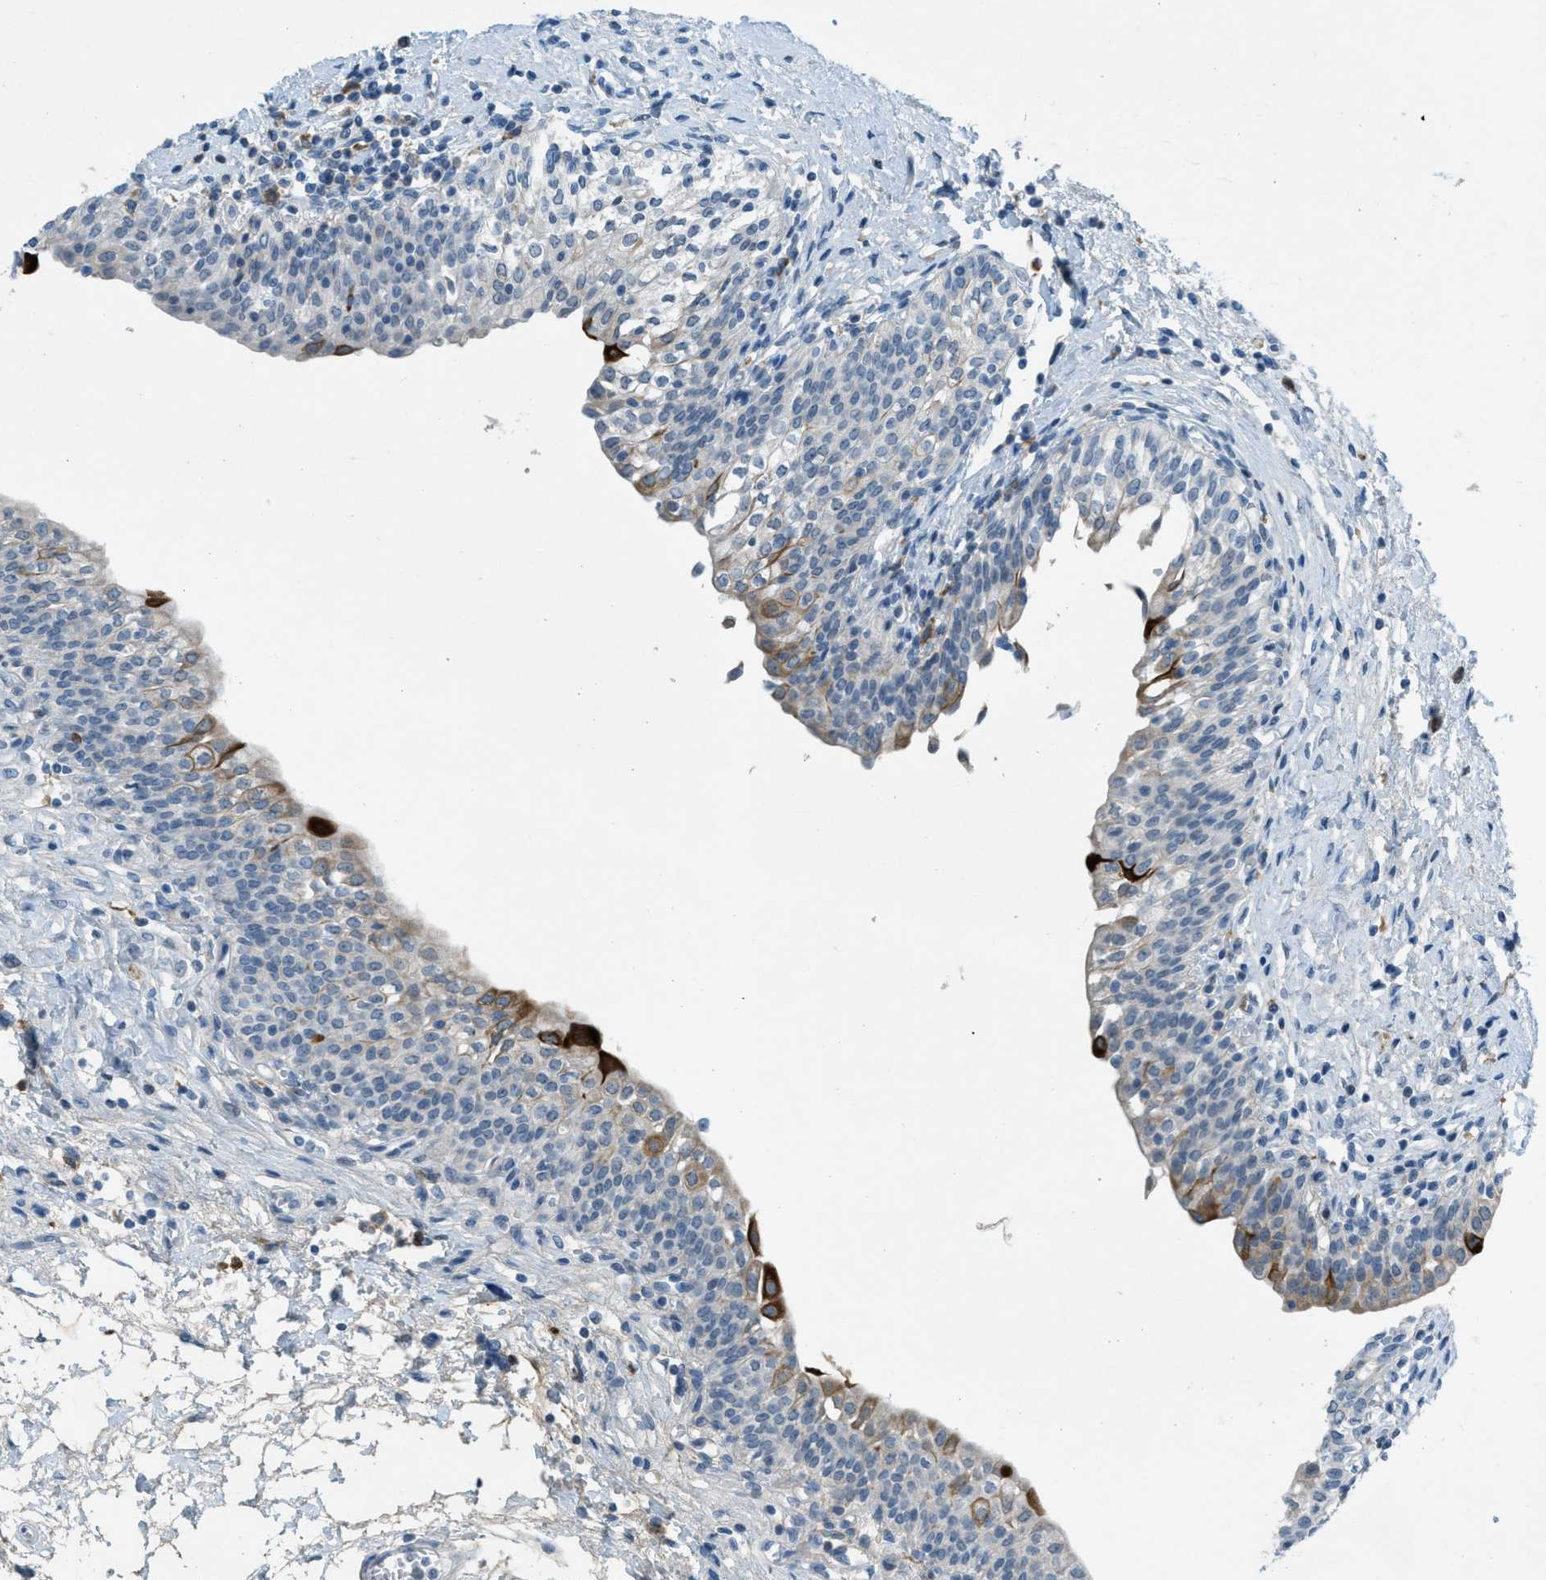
{"staining": {"intensity": "strong", "quantity": "<25%", "location": "cytoplasmic/membranous"}, "tissue": "urinary bladder", "cell_type": "Urothelial cells", "image_type": "normal", "snomed": [{"axis": "morphology", "description": "Normal tissue, NOS"}, {"axis": "topography", "description": "Urinary bladder"}], "caption": "Urinary bladder stained with a brown dye exhibits strong cytoplasmic/membranous positive expression in about <25% of urothelial cells.", "gene": "KLHL8", "patient": {"sex": "male", "age": 55}}